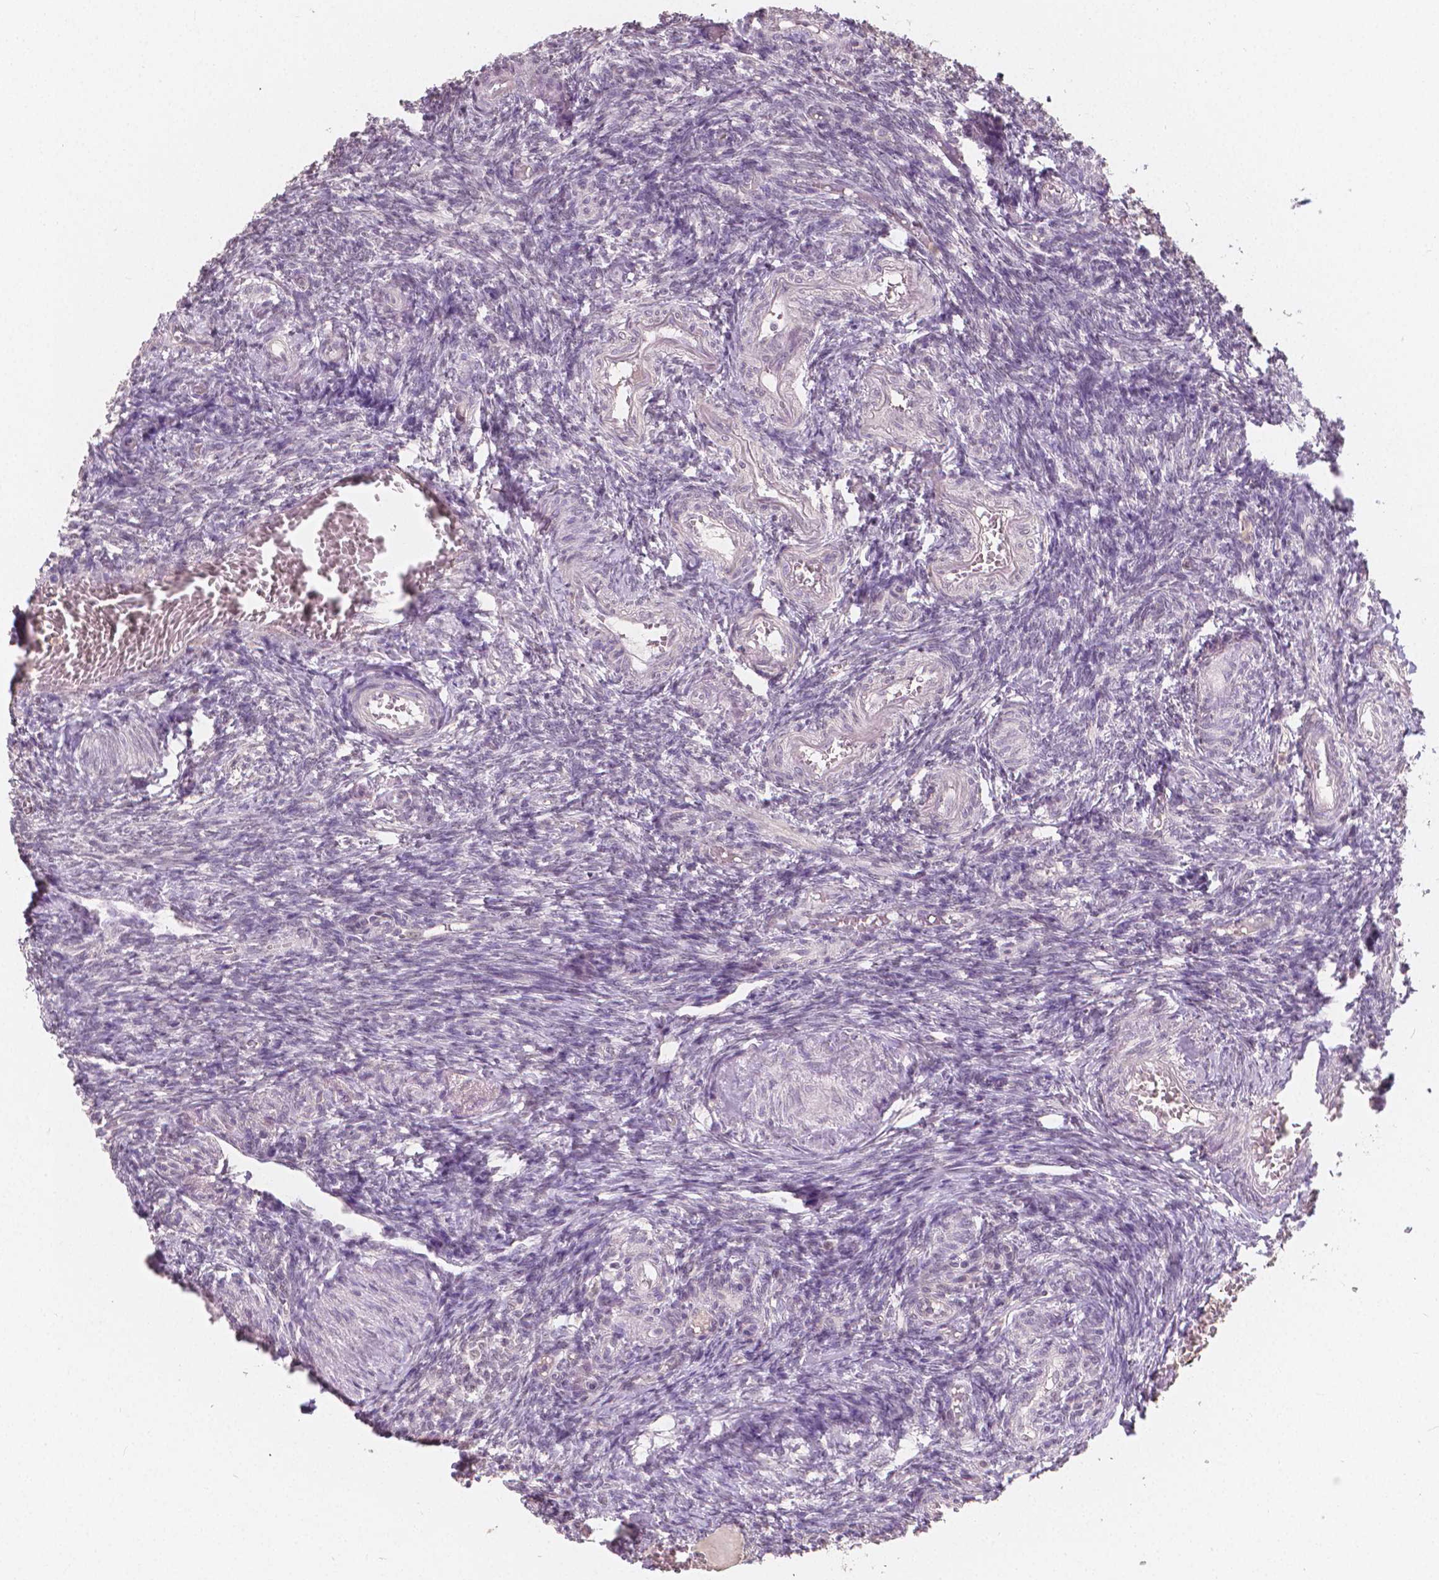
{"staining": {"intensity": "negative", "quantity": "none", "location": "none"}, "tissue": "ovary", "cell_type": "Ovarian stroma cells", "image_type": "normal", "snomed": [{"axis": "morphology", "description": "Normal tissue, NOS"}, {"axis": "topography", "description": "Ovary"}], "caption": "IHC micrograph of unremarkable ovary stained for a protein (brown), which displays no expression in ovarian stroma cells. (DAB IHC, high magnification).", "gene": "NOLC1", "patient": {"sex": "female", "age": 39}}